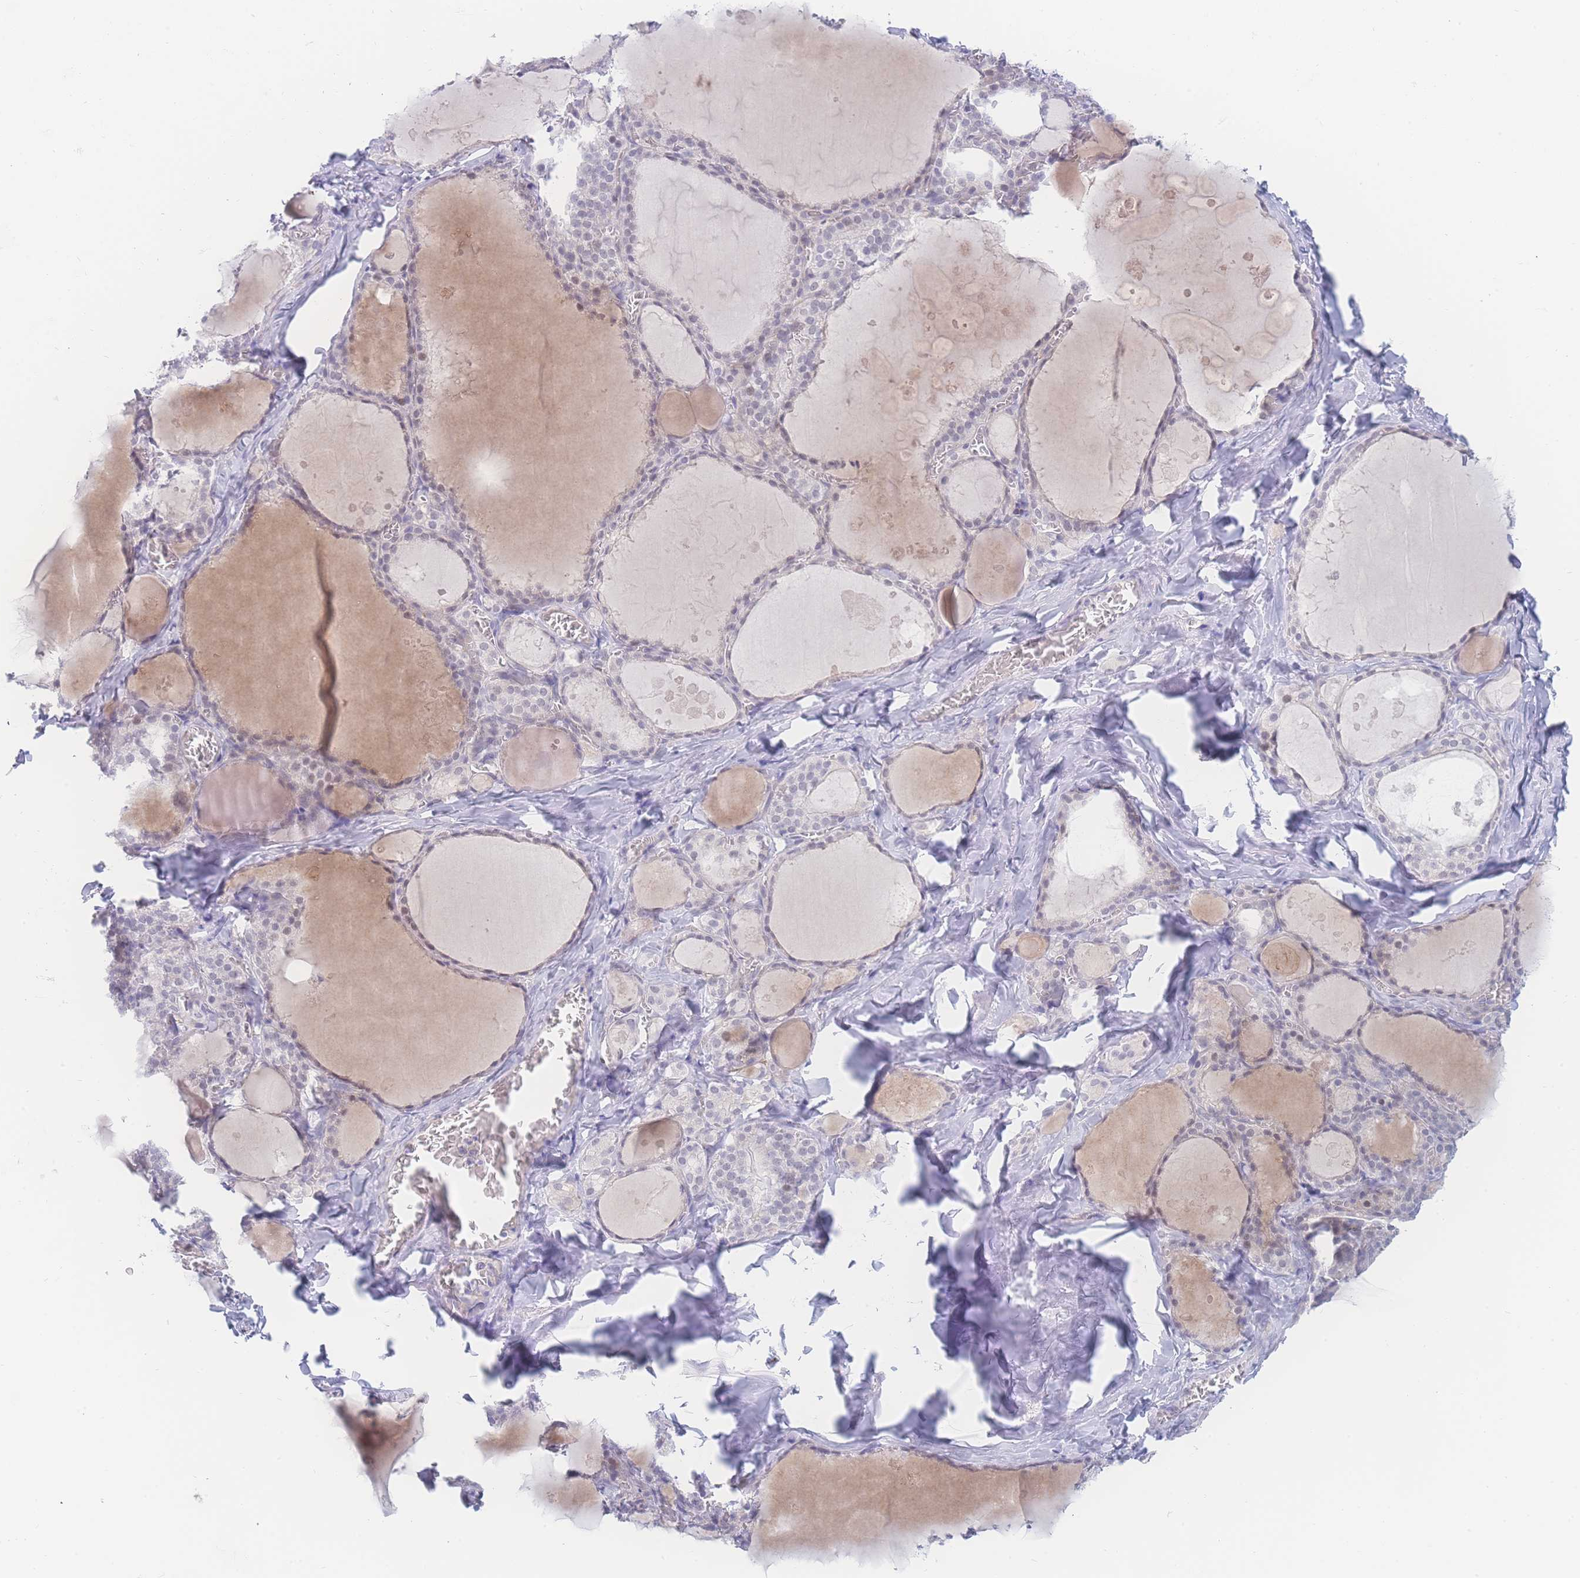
{"staining": {"intensity": "negative", "quantity": "none", "location": "none"}, "tissue": "thyroid gland", "cell_type": "Glandular cells", "image_type": "normal", "snomed": [{"axis": "morphology", "description": "Normal tissue, NOS"}, {"axis": "topography", "description": "Thyroid gland"}], "caption": "This is an immunohistochemistry (IHC) photomicrograph of unremarkable human thyroid gland. There is no expression in glandular cells.", "gene": "PRSS22", "patient": {"sex": "male", "age": 56}}